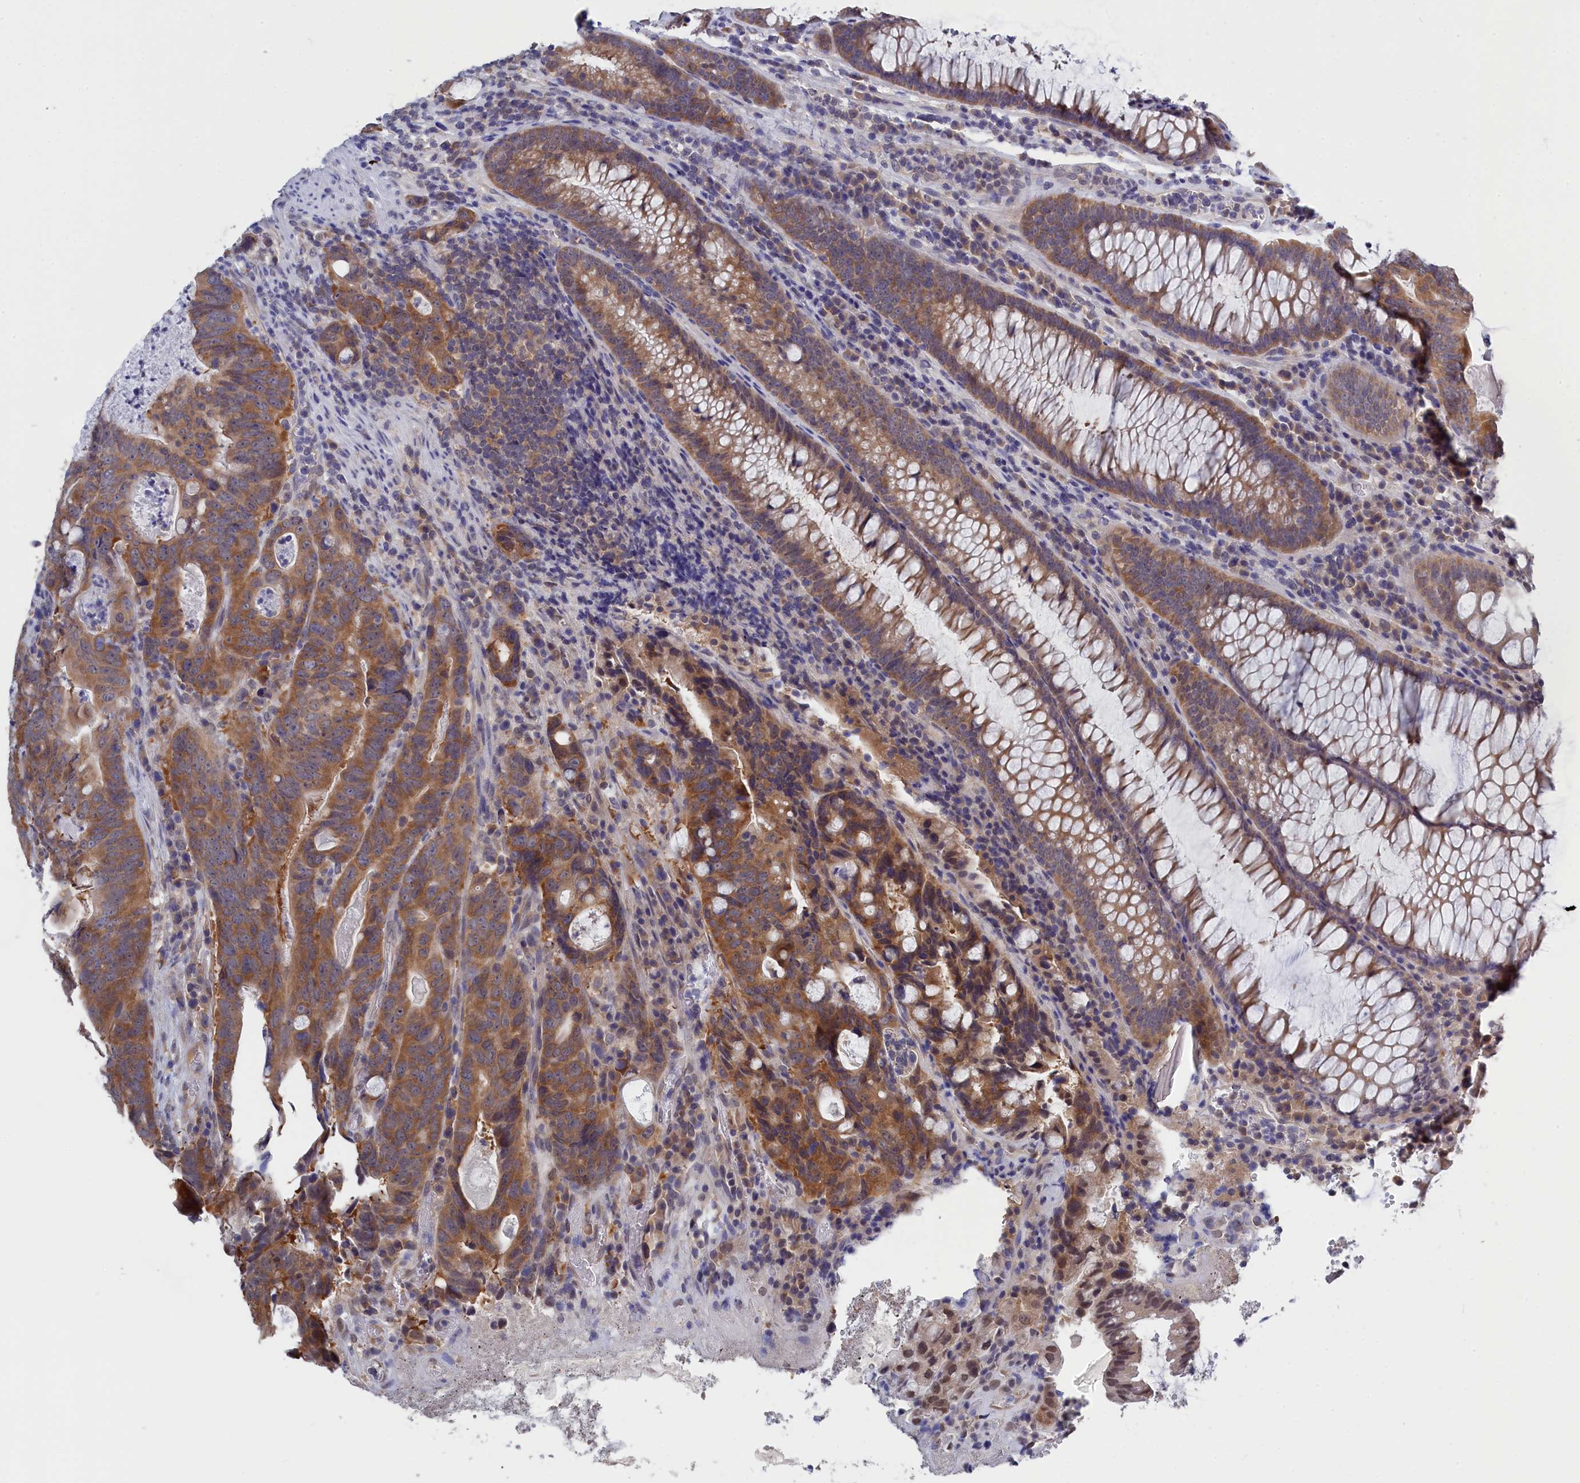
{"staining": {"intensity": "moderate", "quantity": ">75%", "location": "cytoplasmic/membranous"}, "tissue": "colorectal cancer", "cell_type": "Tumor cells", "image_type": "cancer", "snomed": [{"axis": "morphology", "description": "Adenocarcinoma, NOS"}, {"axis": "topography", "description": "Colon"}], "caption": "Colorectal adenocarcinoma stained for a protein (brown) displays moderate cytoplasmic/membranous positive positivity in approximately >75% of tumor cells.", "gene": "PGP", "patient": {"sex": "female", "age": 82}}